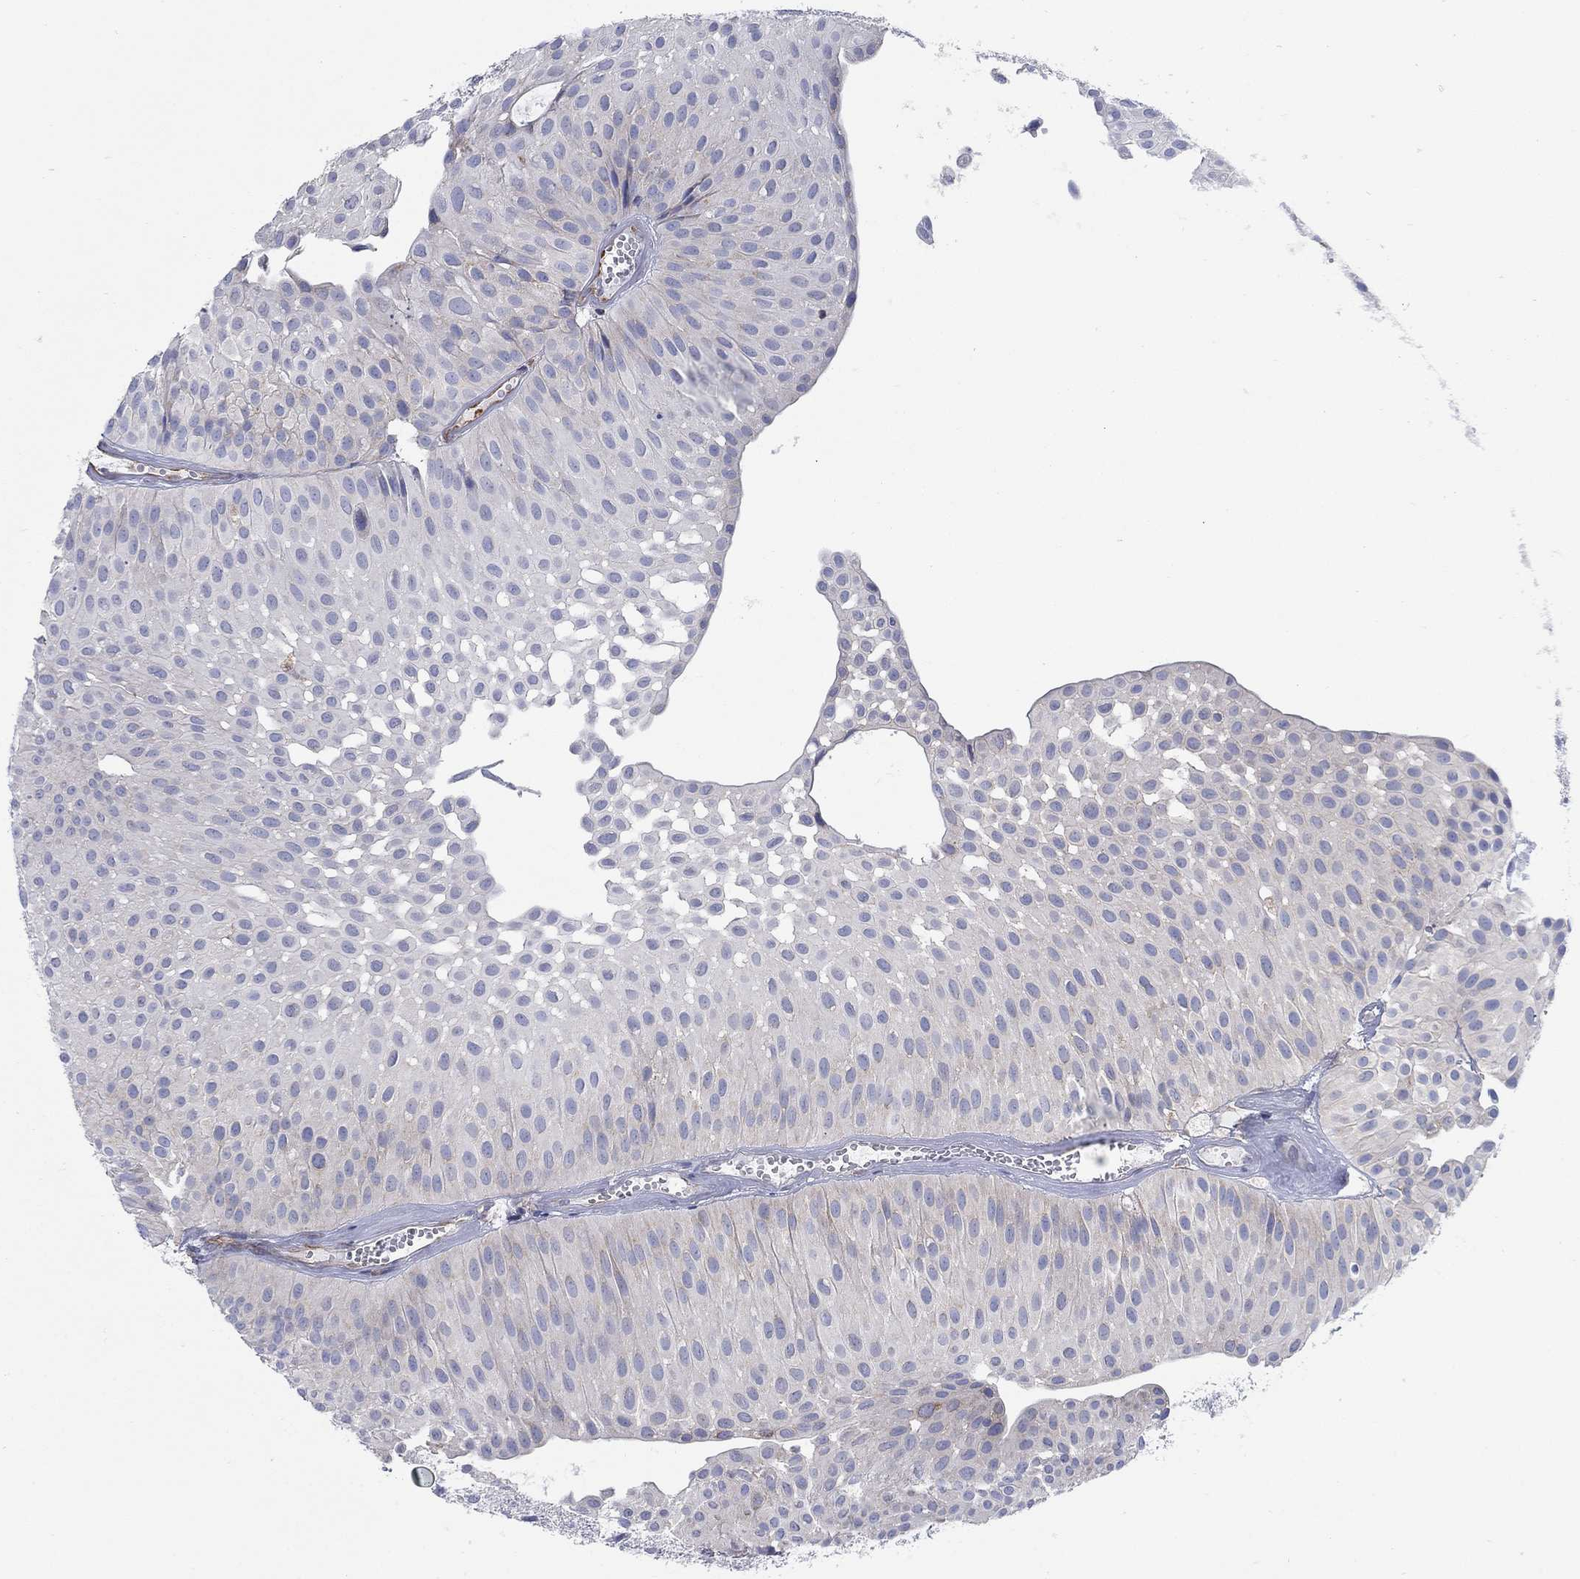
{"staining": {"intensity": "weak", "quantity": "25%-75%", "location": "cytoplasmic/membranous"}, "tissue": "urothelial cancer", "cell_type": "Tumor cells", "image_type": "cancer", "snomed": [{"axis": "morphology", "description": "Urothelial carcinoma, Low grade"}, {"axis": "topography", "description": "Urinary bladder"}], "caption": "IHC of low-grade urothelial carcinoma demonstrates low levels of weak cytoplasmic/membranous staining in approximately 25%-75% of tumor cells.", "gene": "TMEM59", "patient": {"sex": "male", "age": 64}}